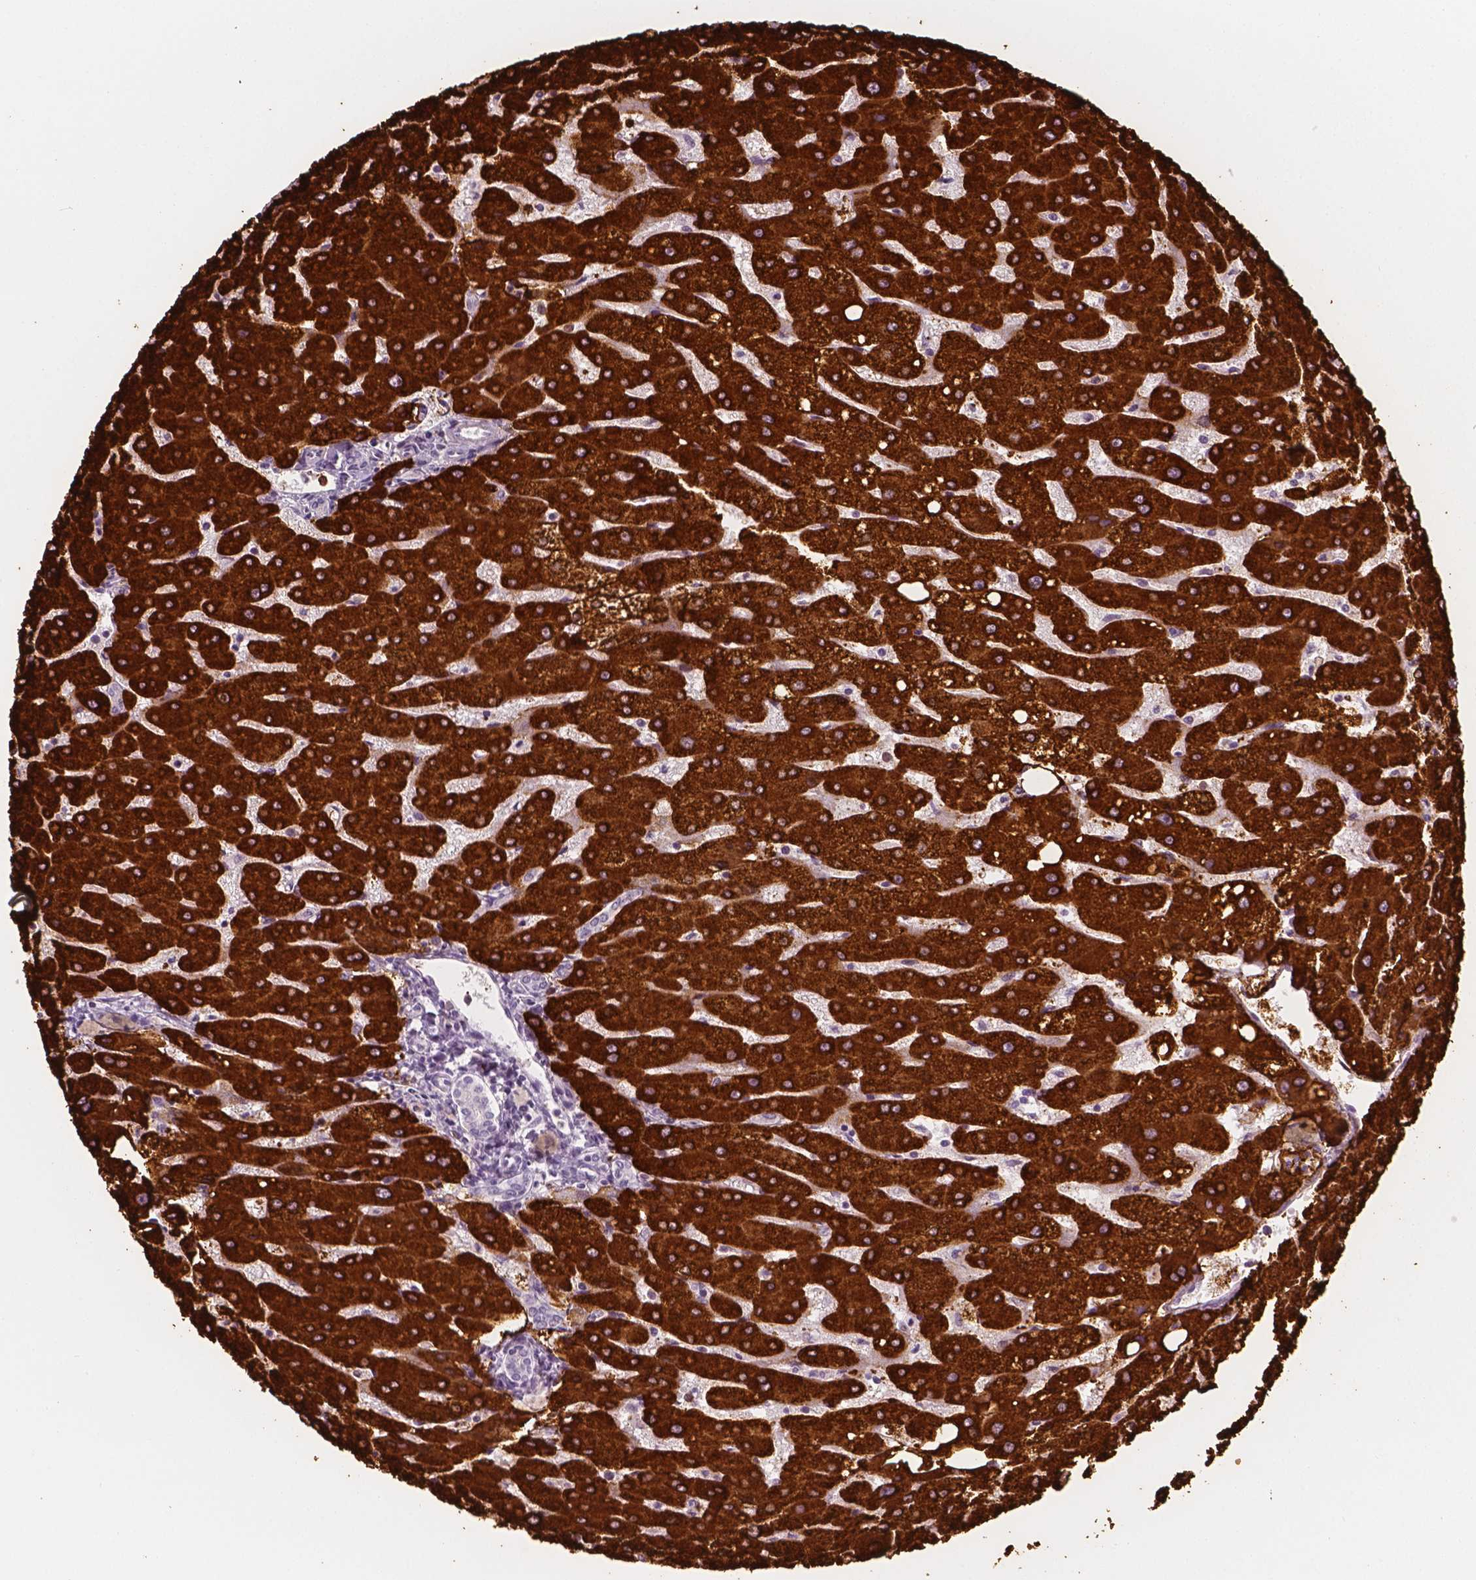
{"staining": {"intensity": "negative", "quantity": "none", "location": "none"}, "tissue": "liver", "cell_type": "Cholangiocytes", "image_type": "normal", "snomed": [{"axis": "morphology", "description": "Normal tissue, NOS"}, {"axis": "topography", "description": "Liver"}], "caption": "Liver stained for a protein using immunohistochemistry reveals no staining cholangiocytes.", "gene": "CES1", "patient": {"sex": "male", "age": 67}}